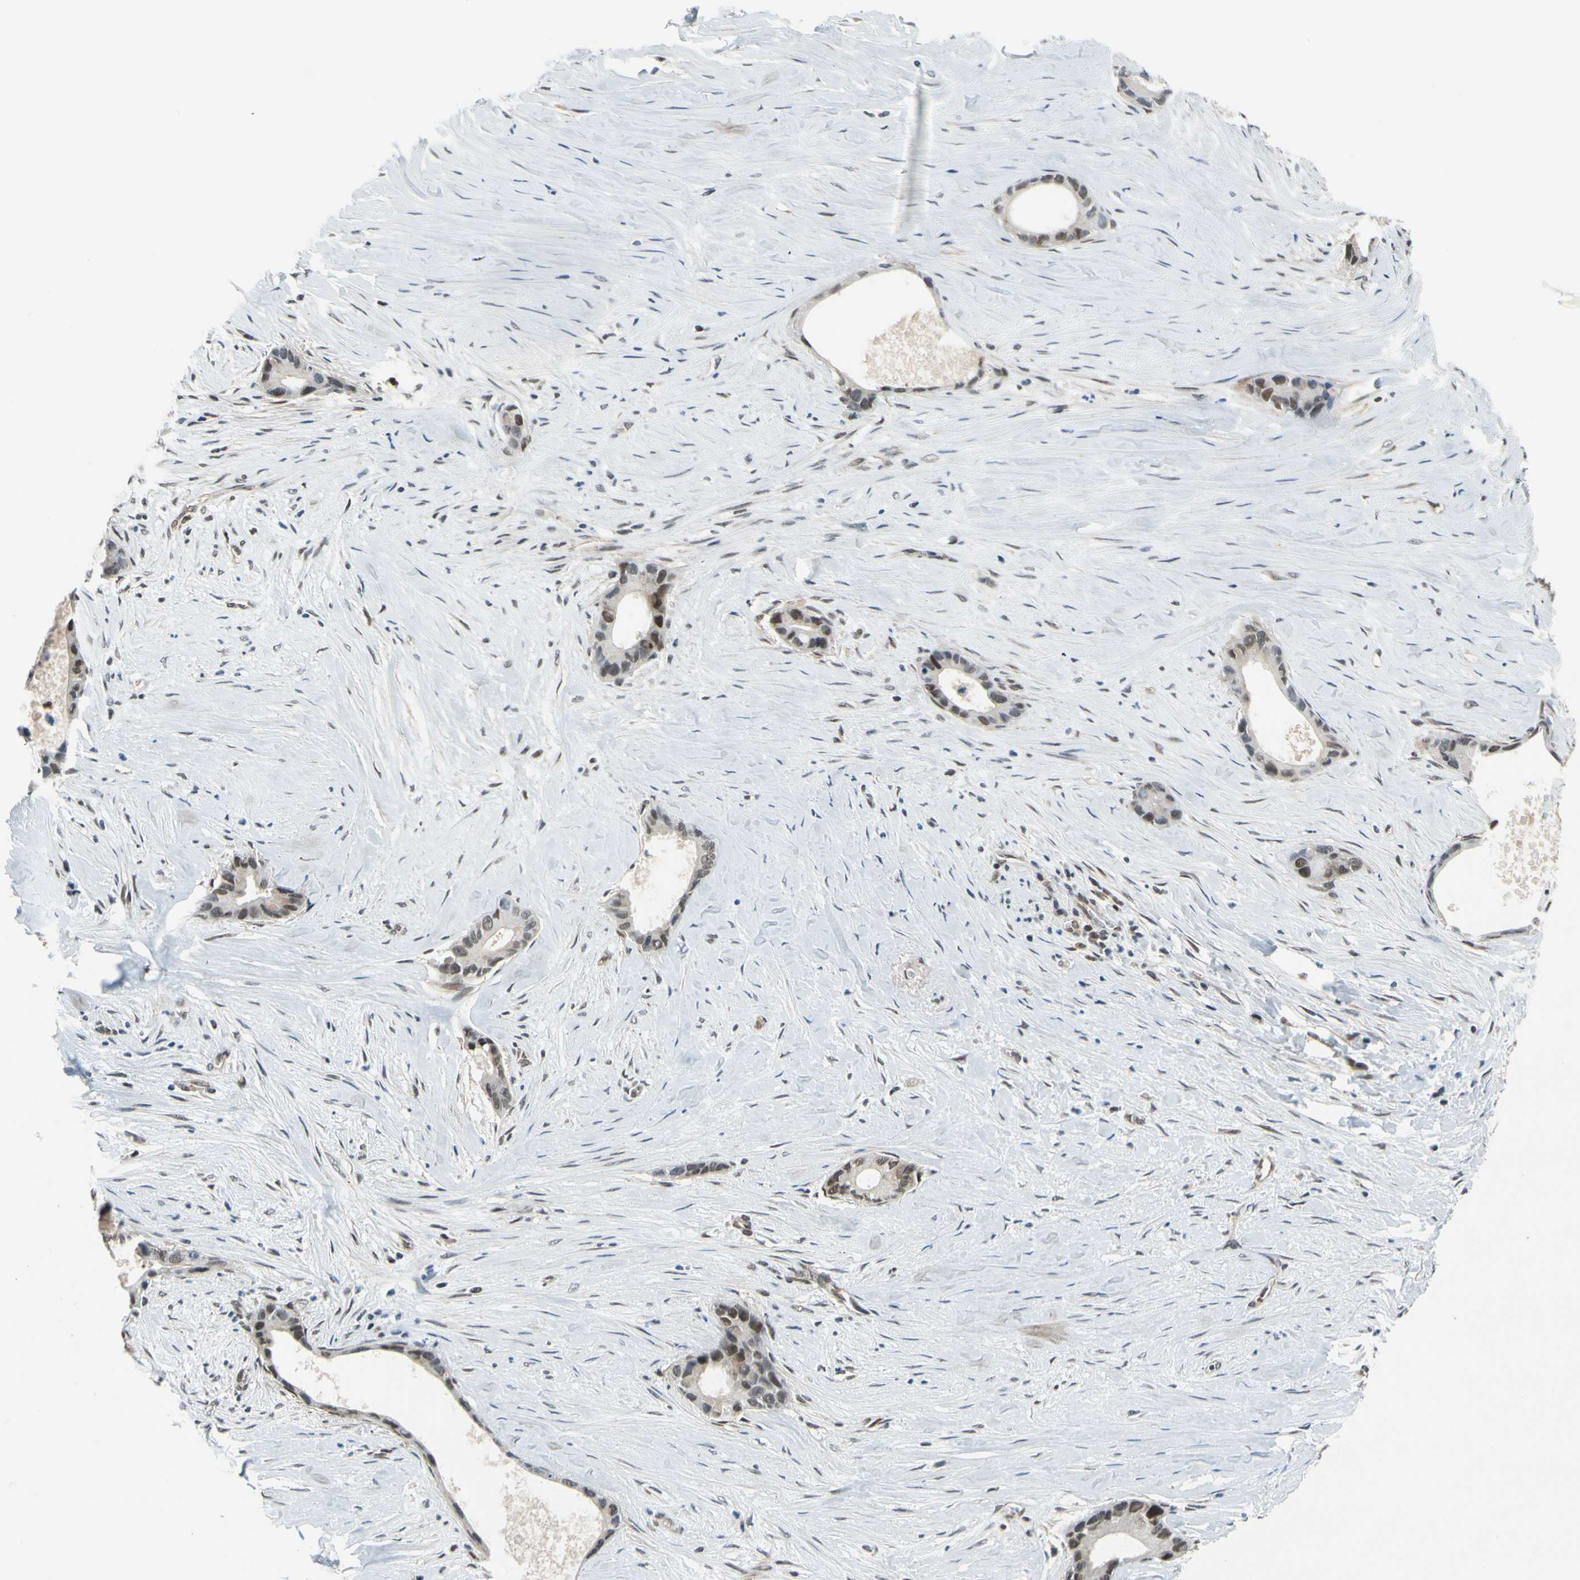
{"staining": {"intensity": "moderate", "quantity": "25%-75%", "location": "nuclear"}, "tissue": "liver cancer", "cell_type": "Tumor cells", "image_type": "cancer", "snomed": [{"axis": "morphology", "description": "Cholangiocarcinoma"}, {"axis": "topography", "description": "Liver"}], "caption": "A brown stain shows moderate nuclear positivity of a protein in human liver cancer (cholangiocarcinoma) tumor cells.", "gene": "POGZ", "patient": {"sex": "female", "age": 55}}